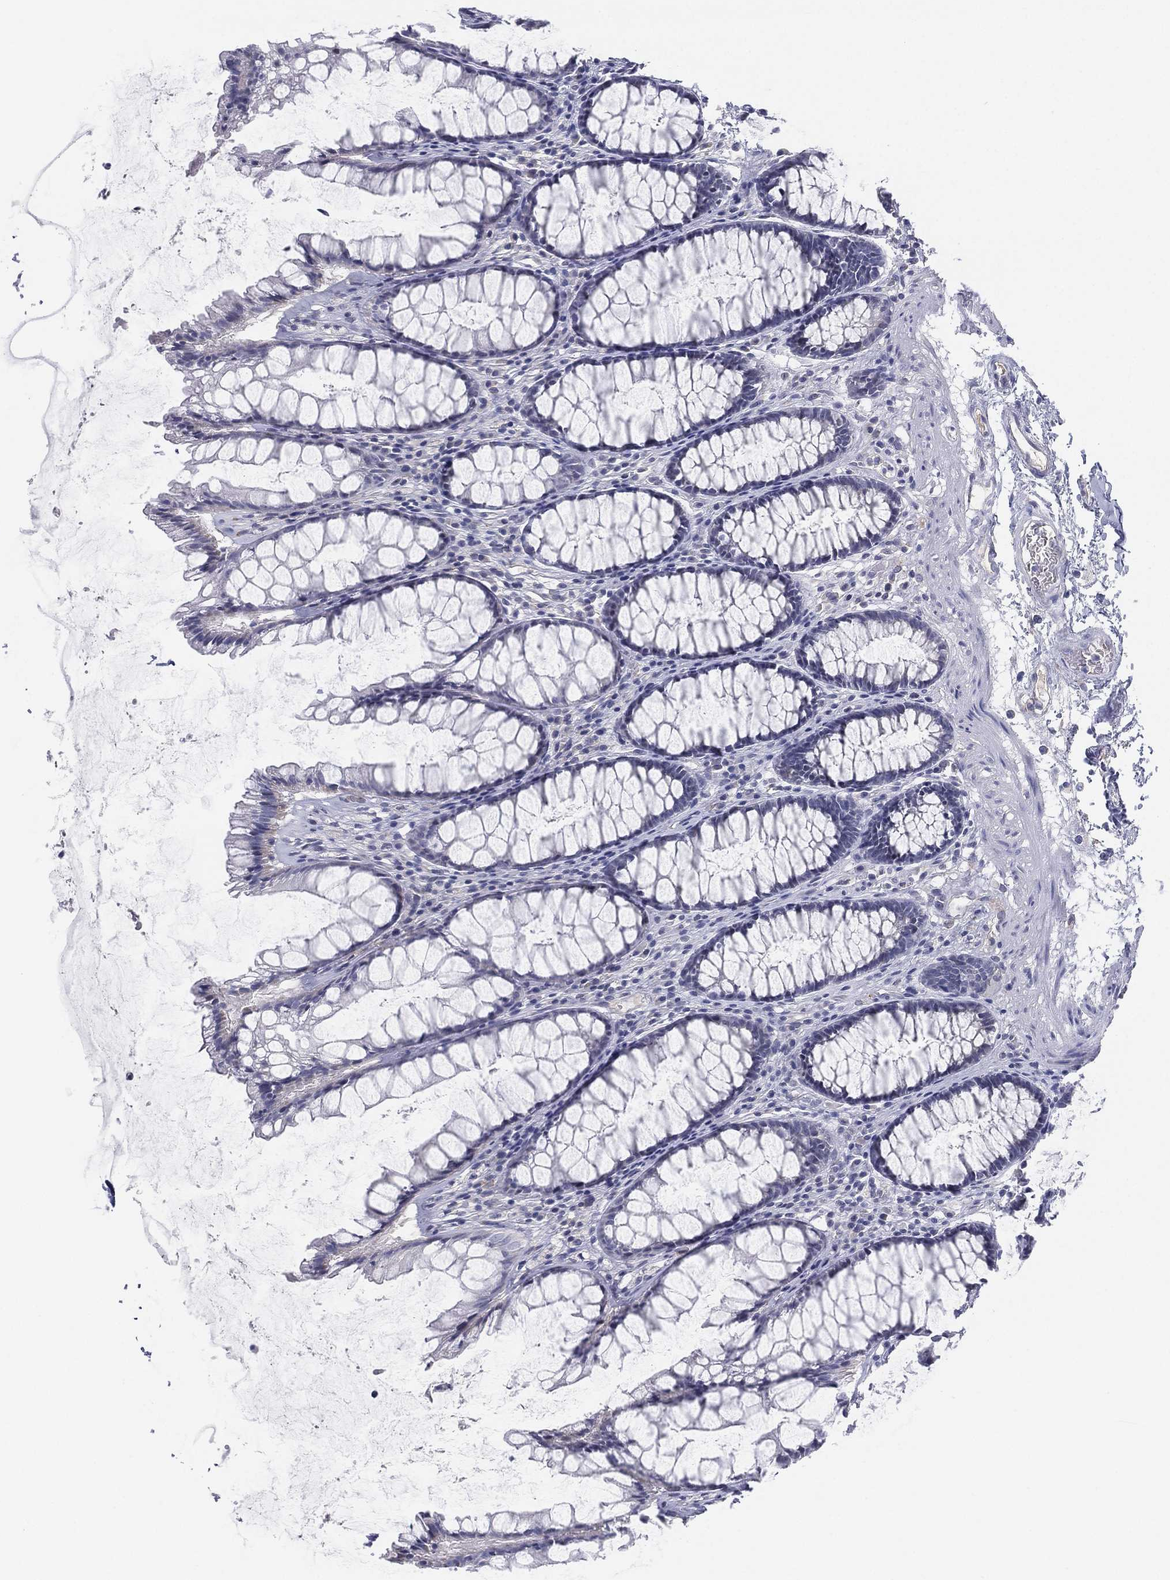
{"staining": {"intensity": "negative", "quantity": "none", "location": "none"}, "tissue": "rectum", "cell_type": "Glandular cells", "image_type": "normal", "snomed": [{"axis": "morphology", "description": "Normal tissue, NOS"}, {"axis": "topography", "description": "Rectum"}], "caption": "High power microscopy micrograph of an IHC photomicrograph of unremarkable rectum, revealing no significant expression in glandular cells. The staining is performed using DAB brown chromogen with nuclei counter-stained in using hematoxylin.", "gene": "MLF1", "patient": {"sex": "male", "age": 72}}